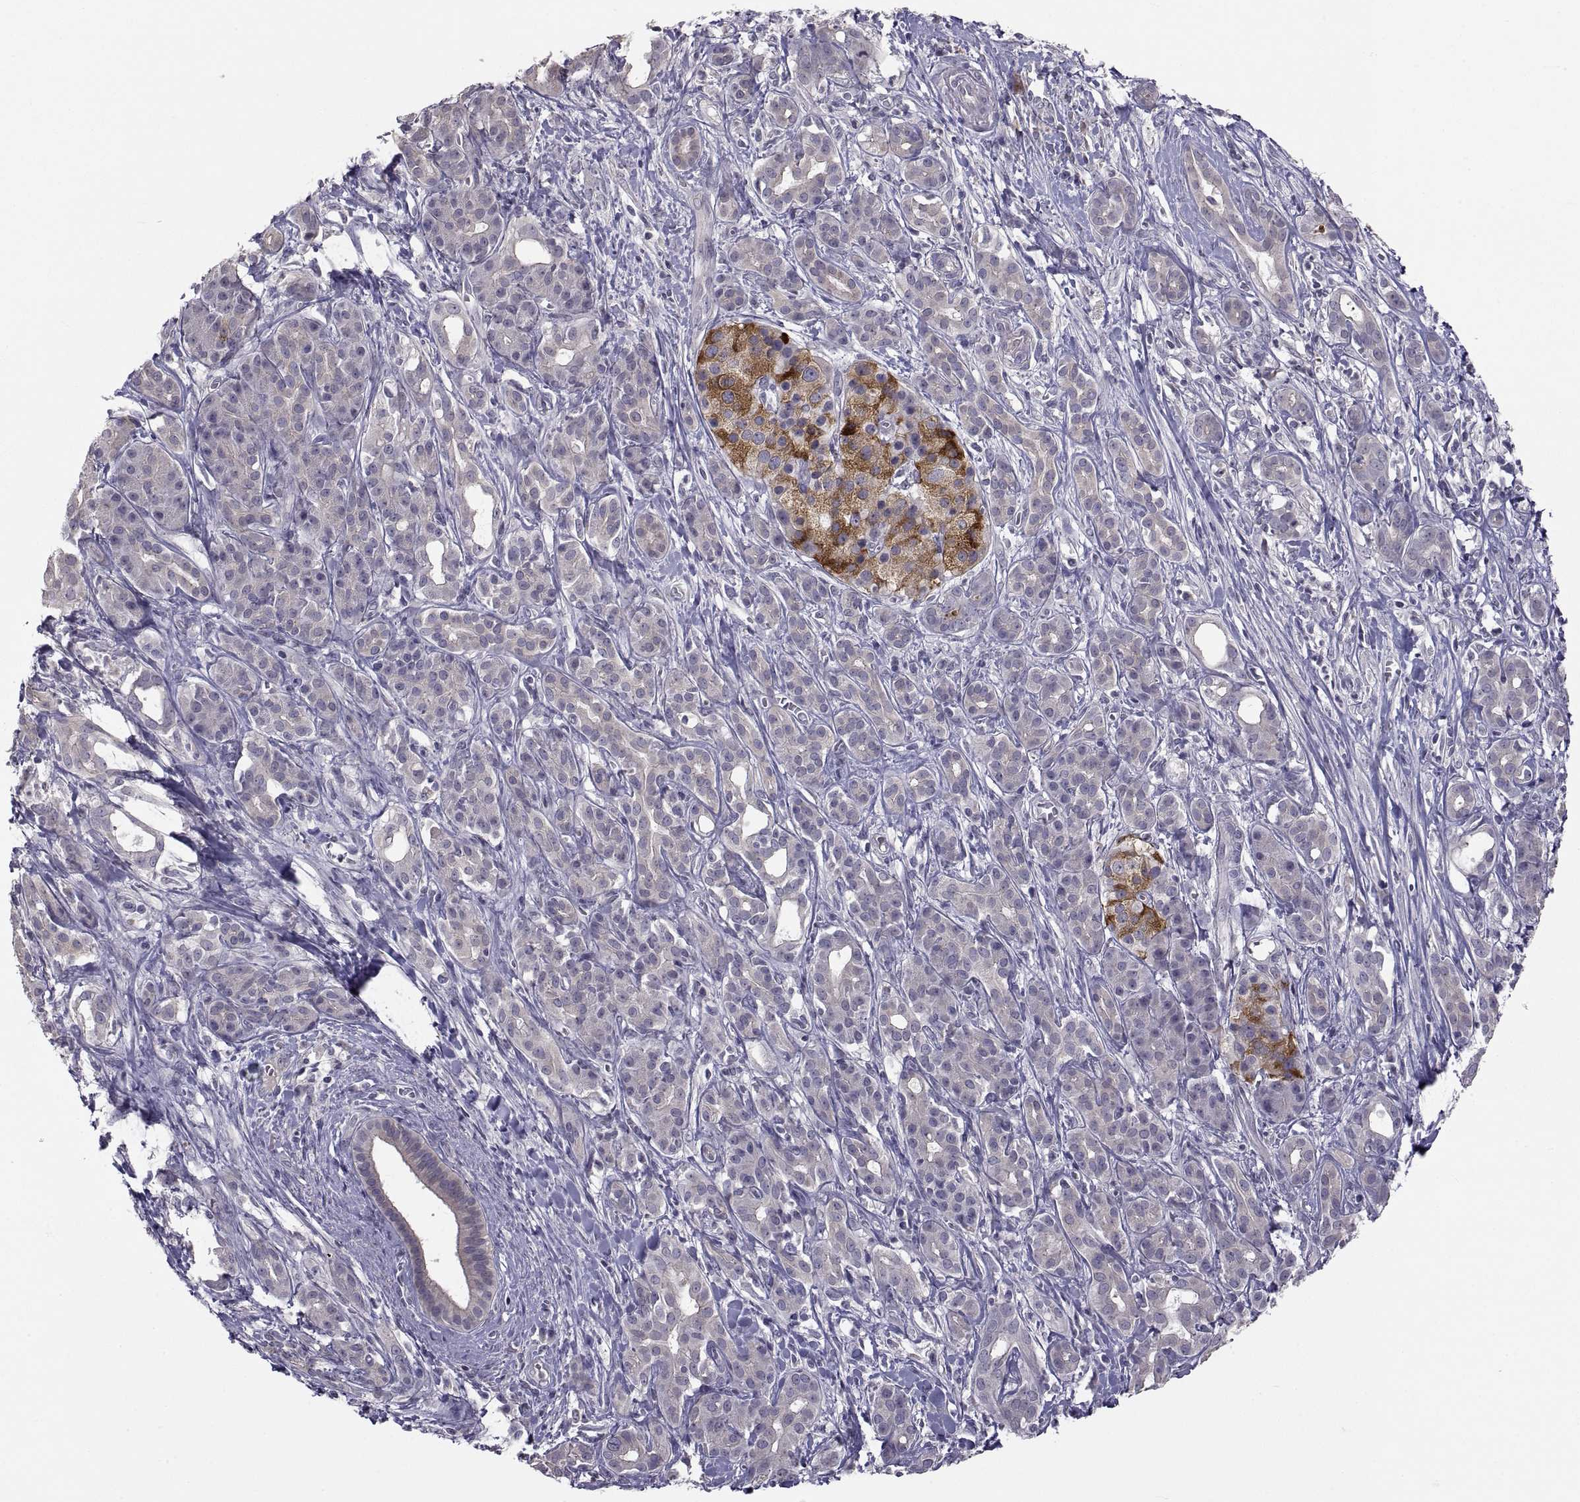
{"staining": {"intensity": "negative", "quantity": "none", "location": "none"}, "tissue": "pancreatic cancer", "cell_type": "Tumor cells", "image_type": "cancer", "snomed": [{"axis": "morphology", "description": "Adenocarcinoma, NOS"}, {"axis": "topography", "description": "Pancreas"}], "caption": "A histopathology image of human pancreatic cancer (adenocarcinoma) is negative for staining in tumor cells. (Immunohistochemistry, brightfield microscopy, high magnification).", "gene": "NPTX2", "patient": {"sex": "male", "age": 61}}